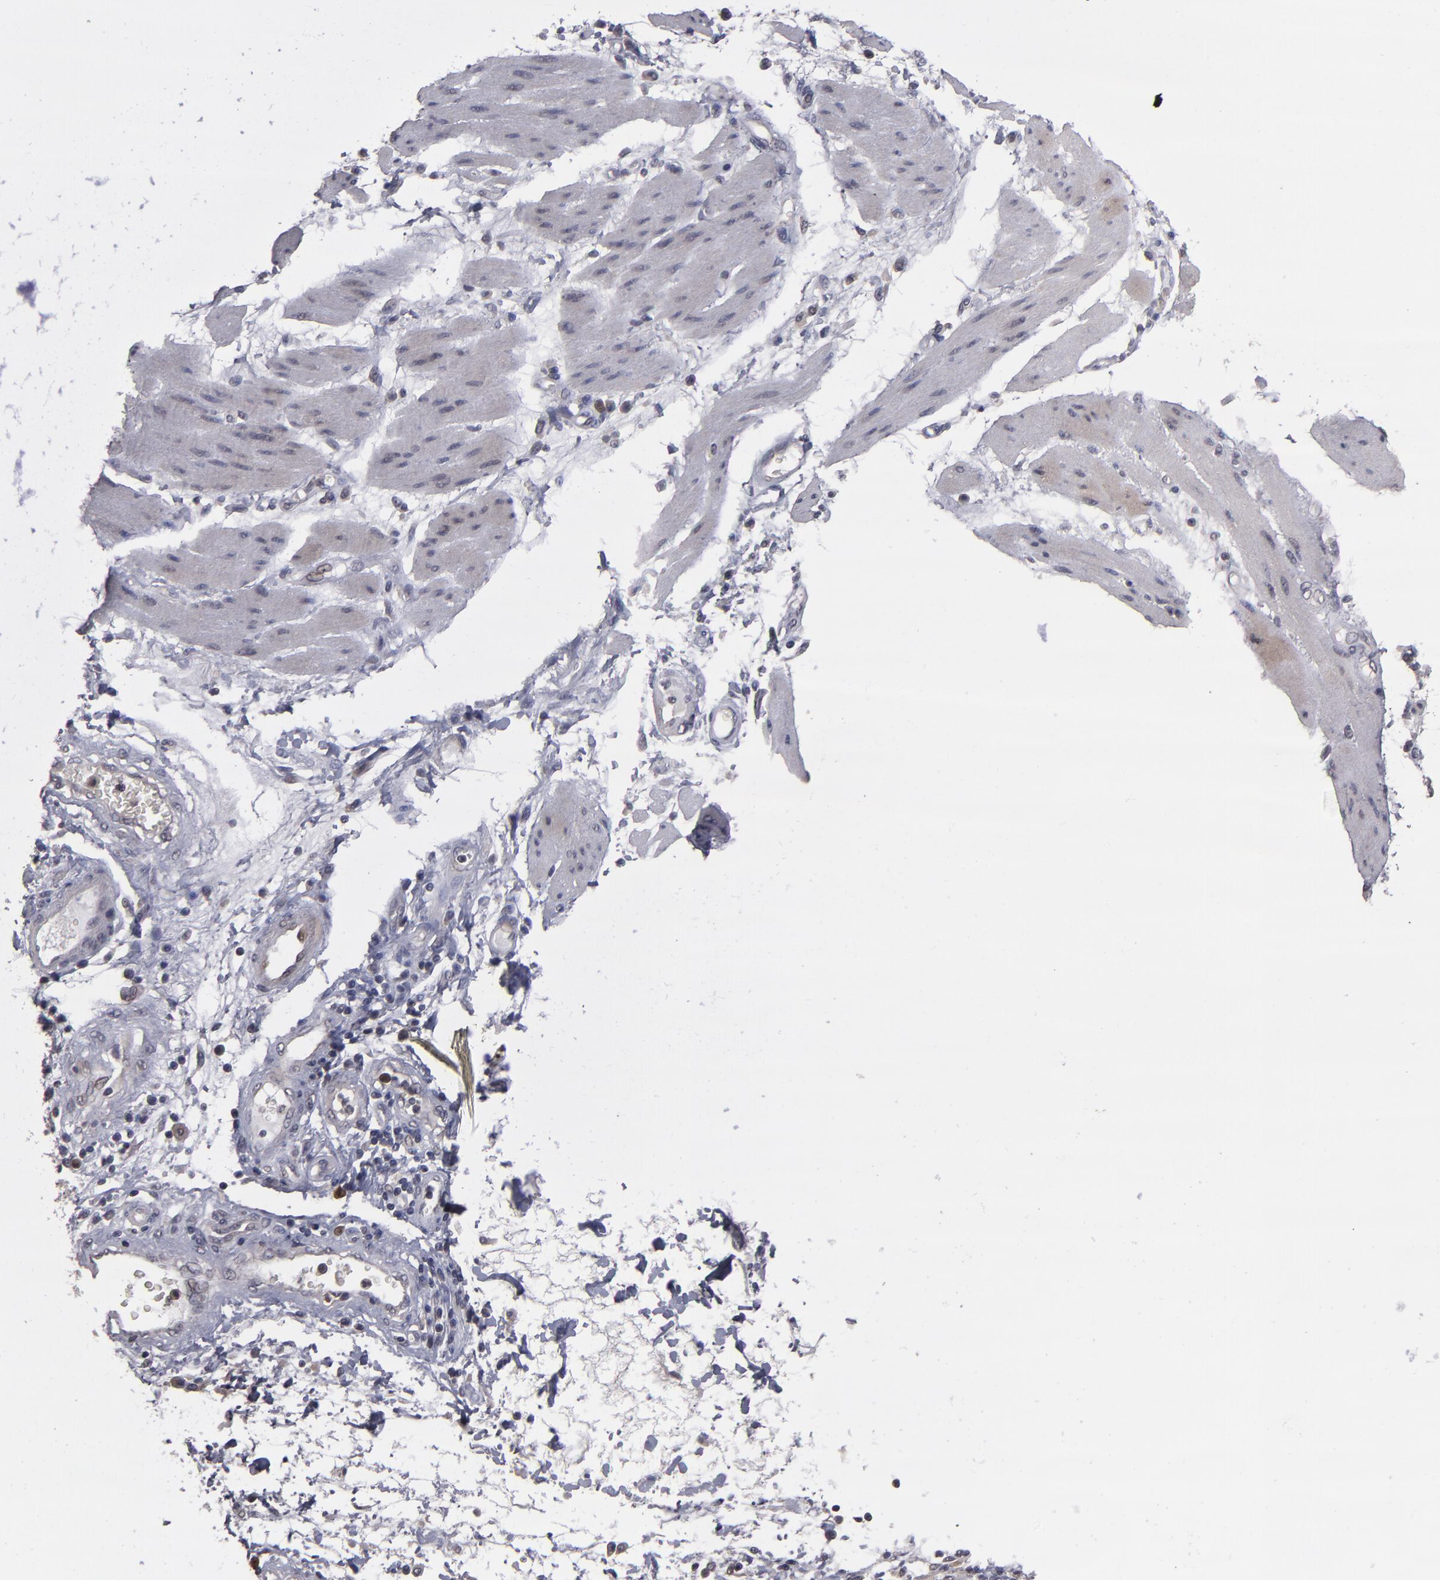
{"staining": {"intensity": "weak", "quantity": ">75%", "location": "cytoplasmic/membranous,nuclear"}, "tissue": "stomach cancer", "cell_type": "Tumor cells", "image_type": "cancer", "snomed": [{"axis": "morphology", "description": "Adenocarcinoma, NOS"}, {"axis": "topography", "description": "Pancreas"}, {"axis": "topography", "description": "Stomach, upper"}], "caption": "A brown stain shows weak cytoplasmic/membranous and nuclear staining of a protein in adenocarcinoma (stomach) tumor cells. (Stains: DAB (3,3'-diaminobenzidine) in brown, nuclei in blue, Microscopy: brightfield microscopy at high magnification).", "gene": "TYMS", "patient": {"sex": "male", "age": 77}}